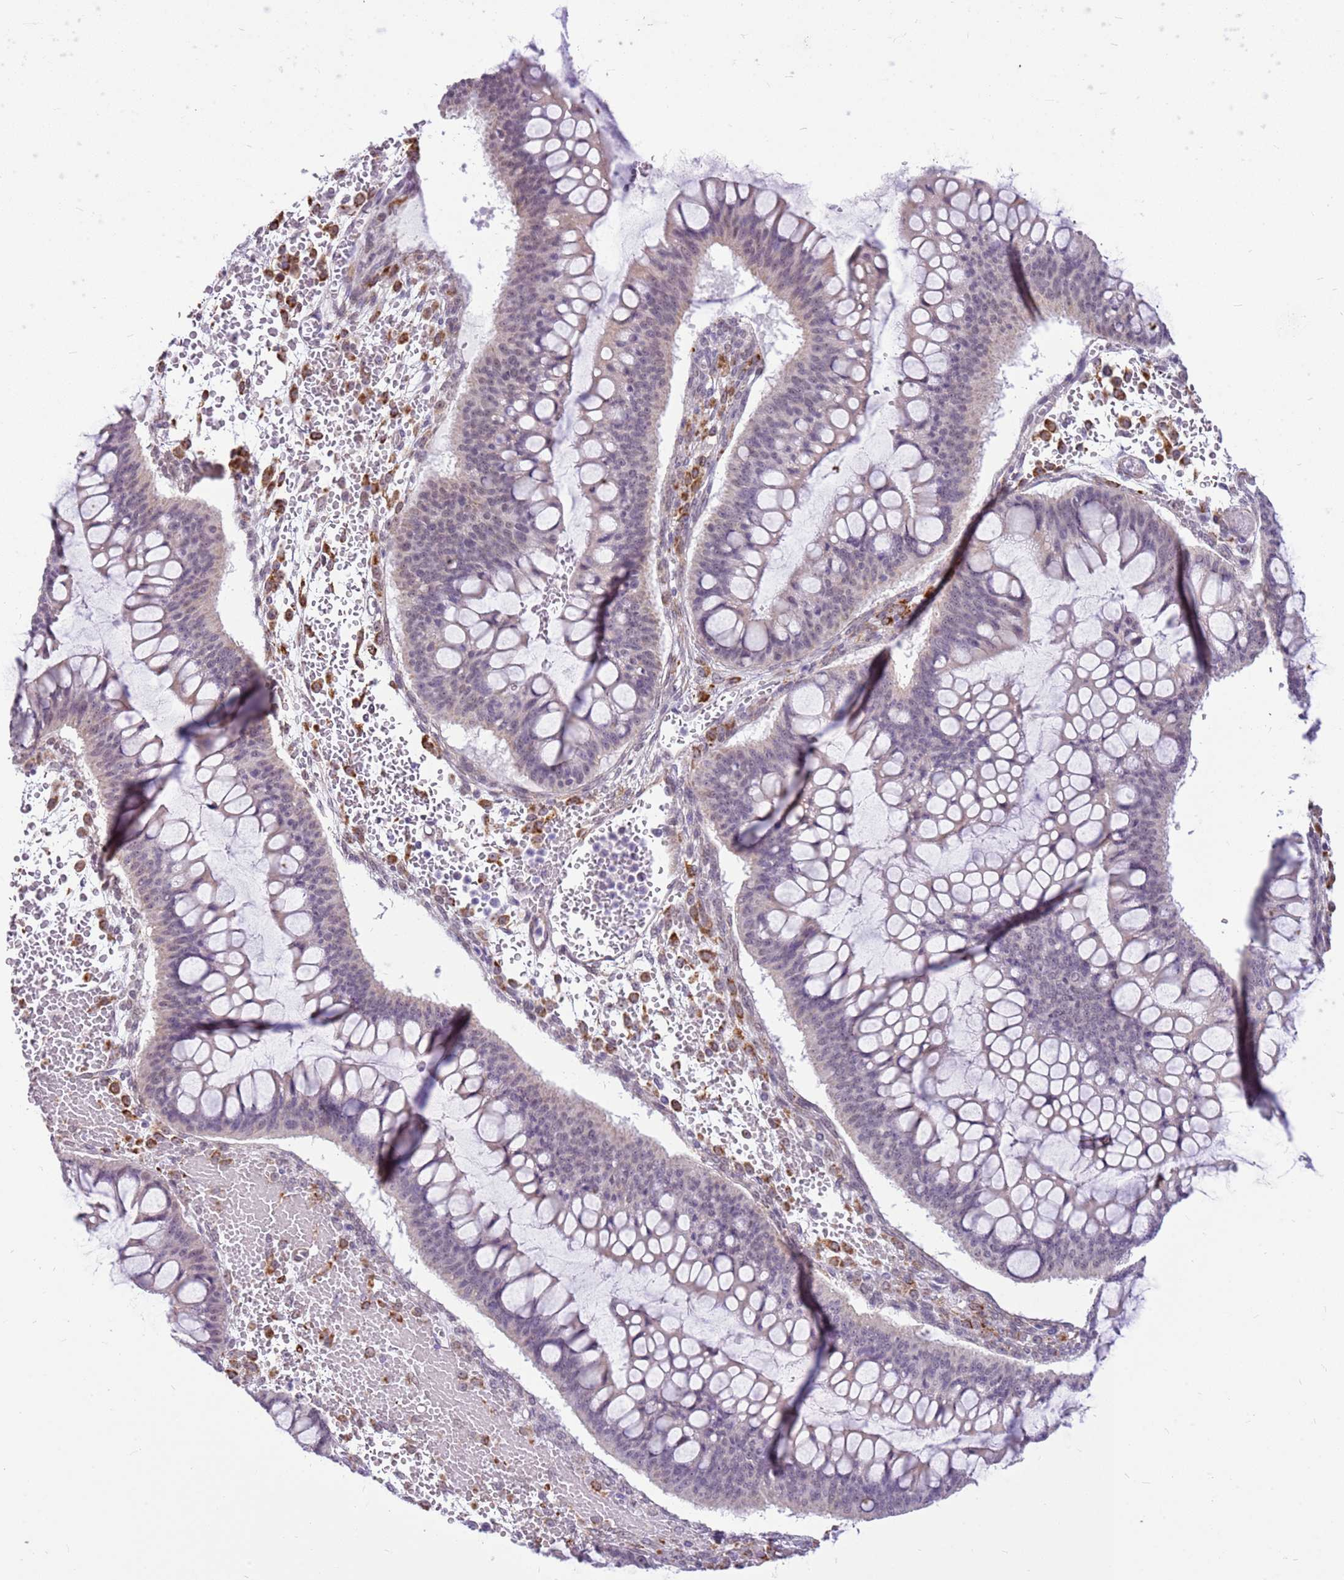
{"staining": {"intensity": "negative", "quantity": "none", "location": "none"}, "tissue": "ovarian cancer", "cell_type": "Tumor cells", "image_type": "cancer", "snomed": [{"axis": "morphology", "description": "Cystadenocarcinoma, mucinous, NOS"}, {"axis": "topography", "description": "Ovary"}], "caption": "Immunohistochemical staining of human mucinous cystadenocarcinoma (ovarian) displays no significant staining in tumor cells.", "gene": "SMIM4", "patient": {"sex": "female", "age": 73}}